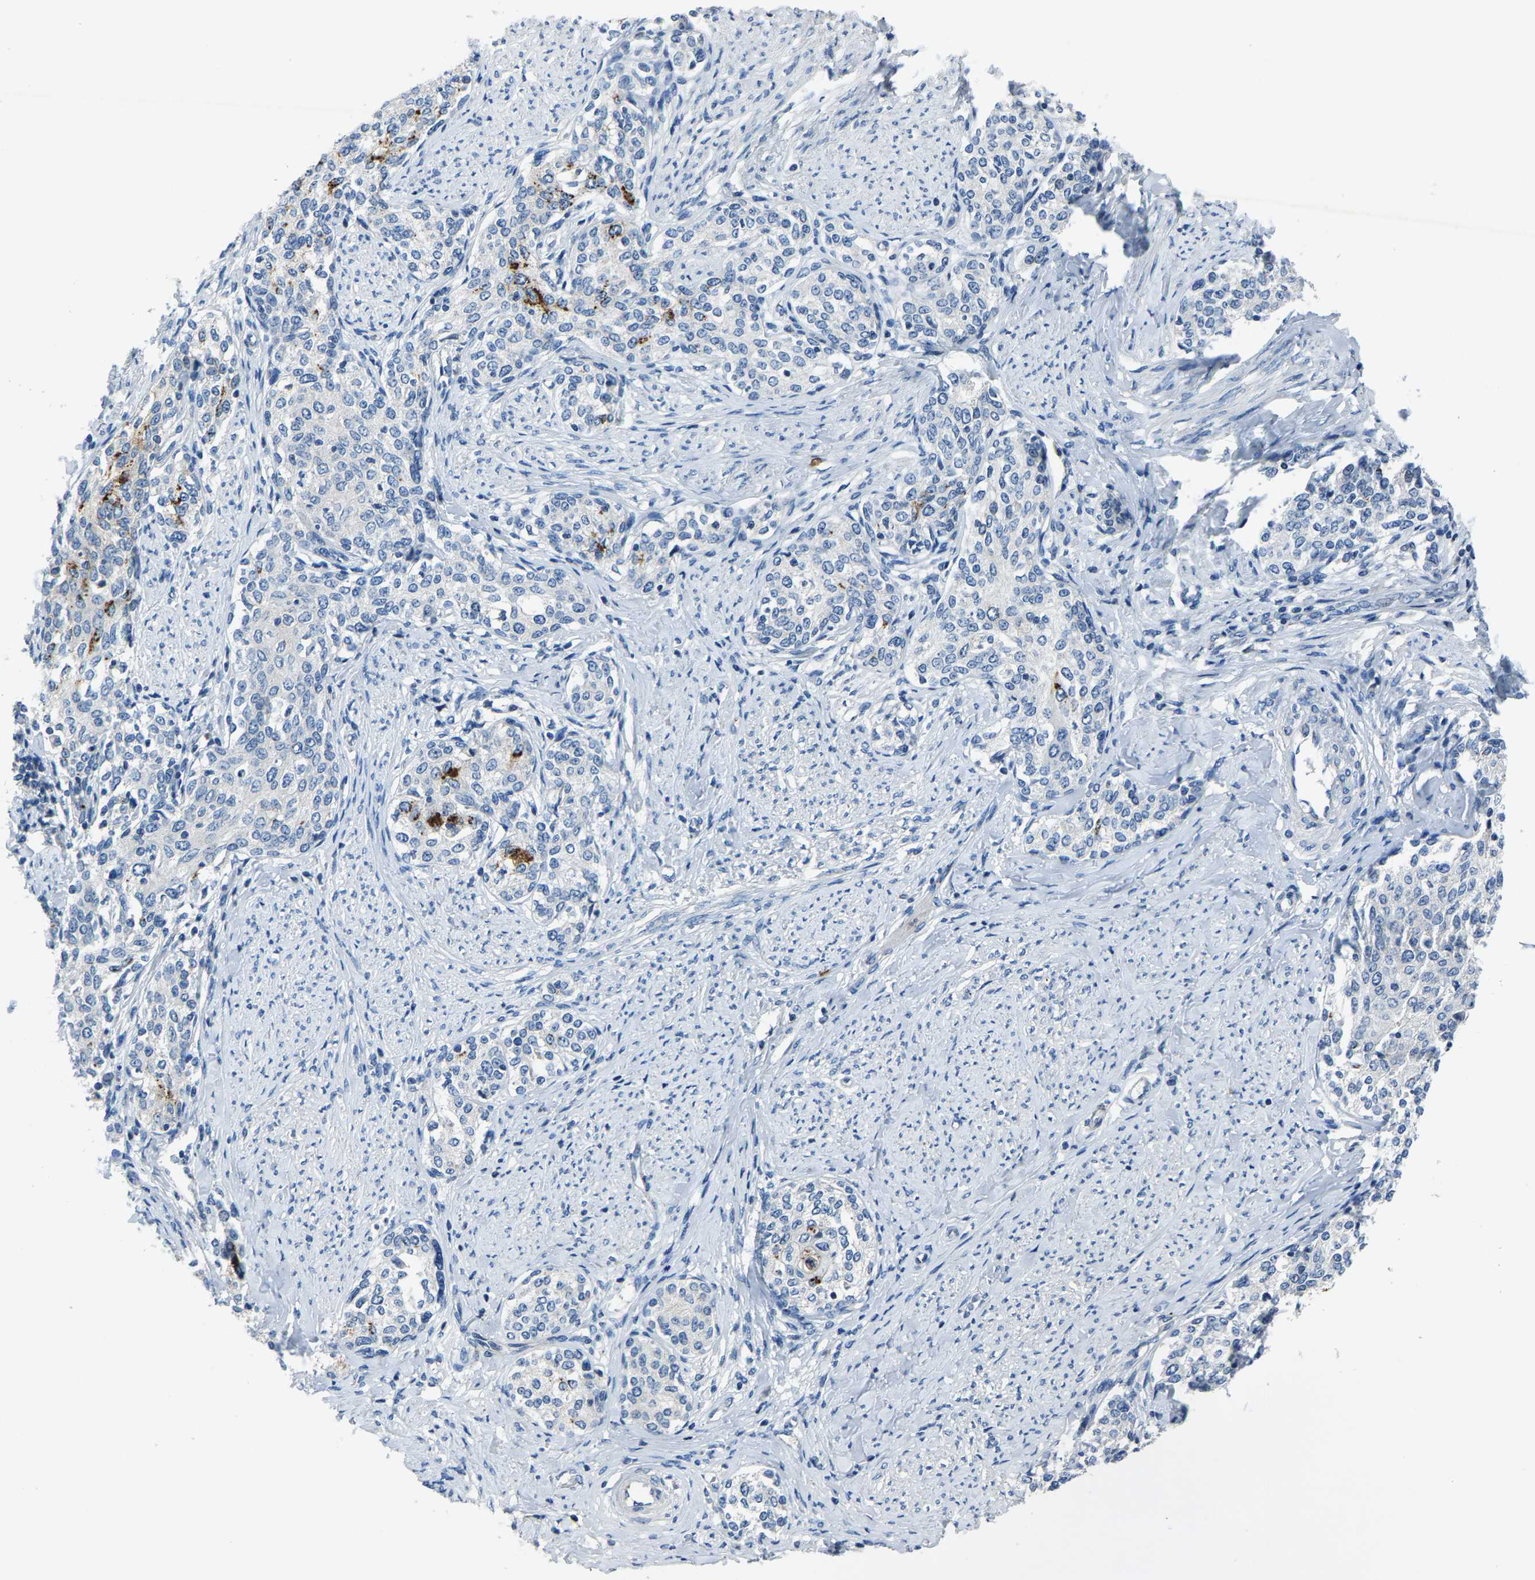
{"staining": {"intensity": "moderate", "quantity": "<25%", "location": "cytoplasmic/membranous"}, "tissue": "cervical cancer", "cell_type": "Tumor cells", "image_type": "cancer", "snomed": [{"axis": "morphology", "description": "Squamous cell carcinoma, NOS"}, {"axis": "morphology", "description": "Adenocarcinoma, NOS"}, {"axis": "topography", "description": "Cervix"}], "caption": "Cervical adenocarcinoma tissue displays moderate cytoplasmic/membranous positivity in approximately <25% of tumor cells, visualized by immunohistochemistry.", "gene": "ADAM2", "patient": {"sex": "female", "age": 52}}